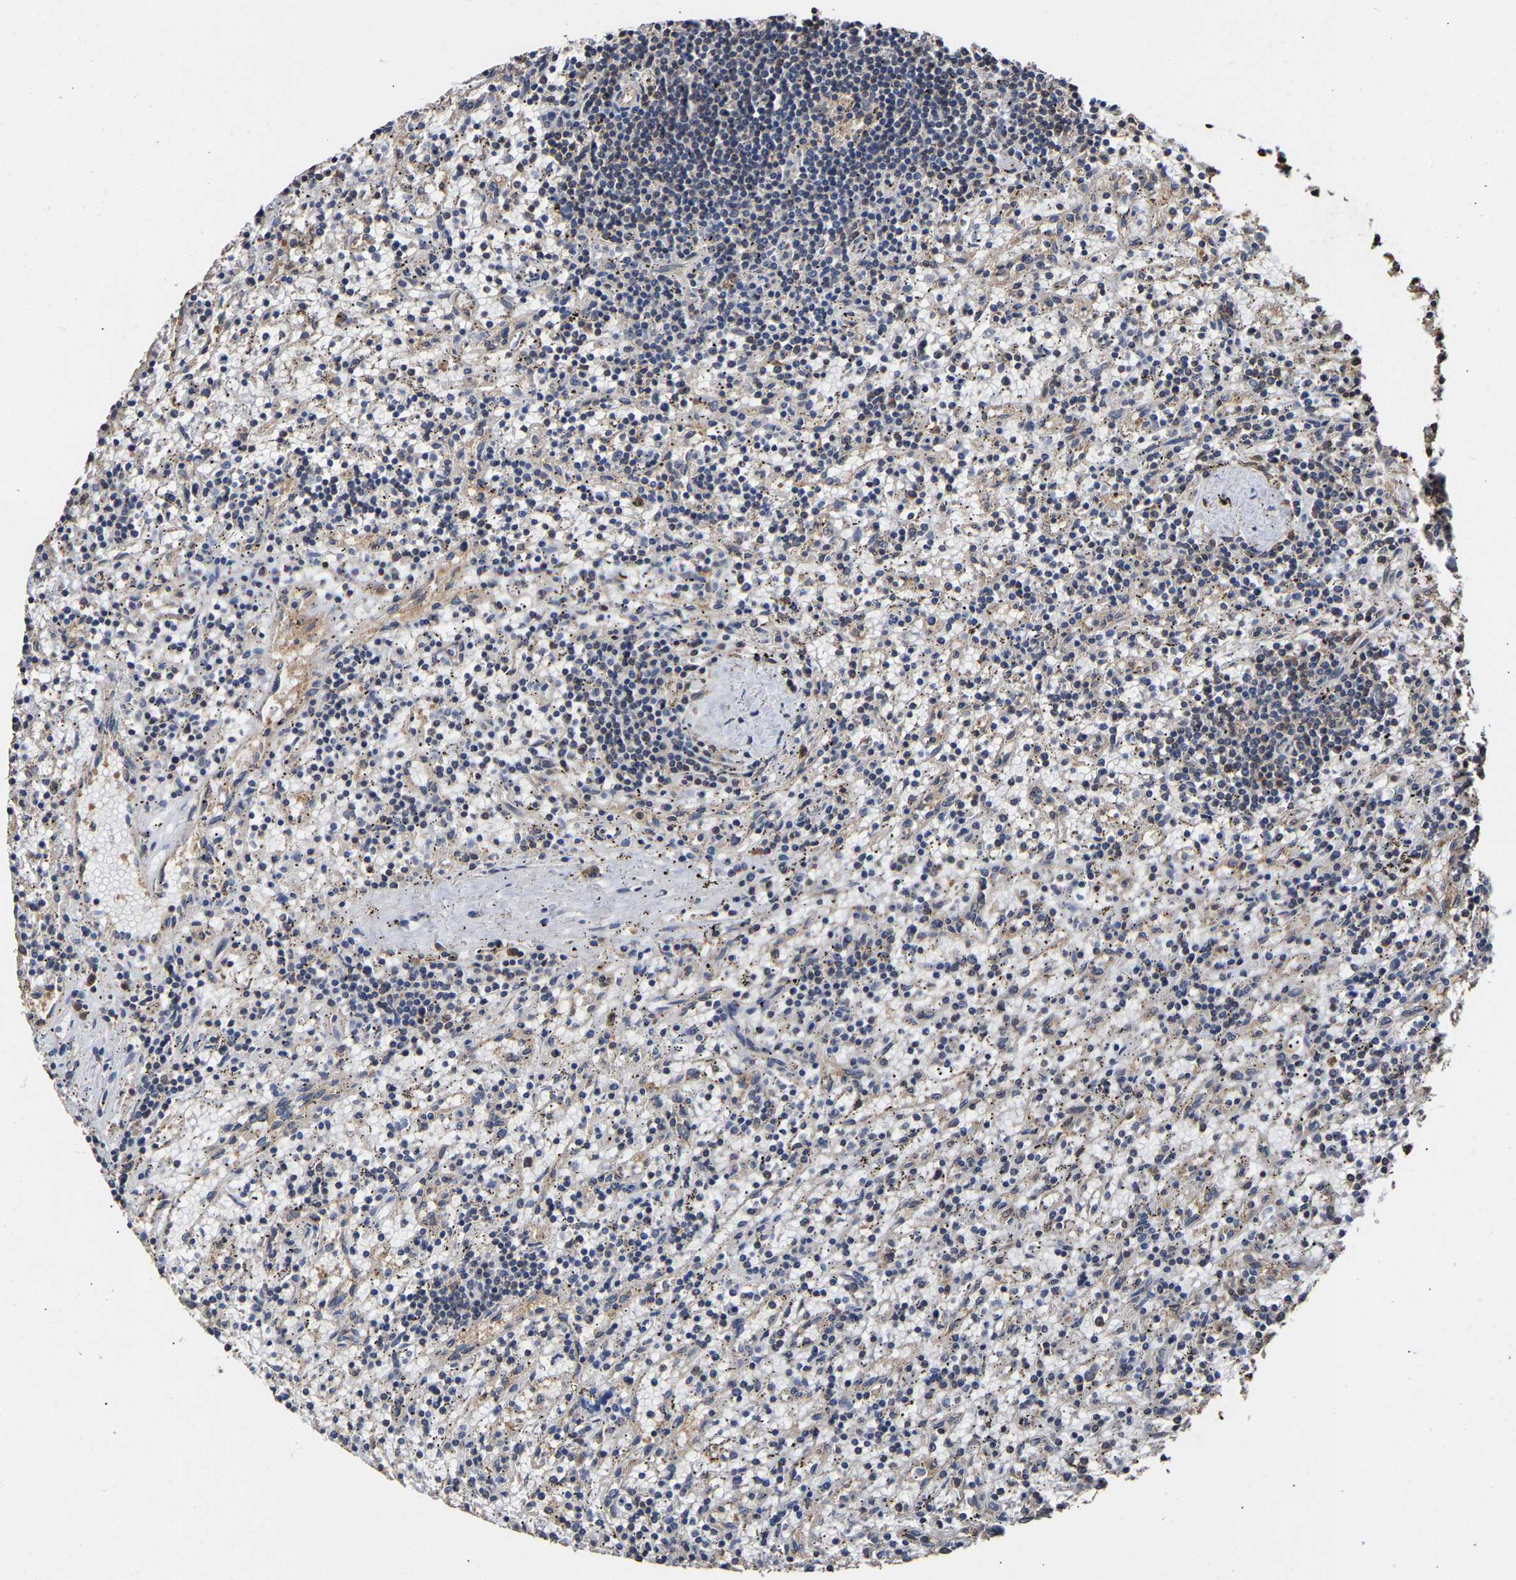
{"staining": {"intensity": "negative", "quantity": "none", "location": "none"}, "tissue": "lymphoma", "cell_type": "Tumor cells", "image_type": "cancer", "snomed": [{"axis": "morphology", "description": "Malignant lymphoma, non-Hodgkin's type, Low grade"}, {"axis": "topography", "description": "Spleen"}], "caption": "The IHC micrograph has no significant positivity in tumor cells of low-grade malignant lymphoma, non-Hodgkin's type tissue. The staining is performed using DAB brown chromogen with nuclei counter-stained in using hematoxylin.", "gene": "ZNF26", "patient": {"sex": "male", "age": 76}}